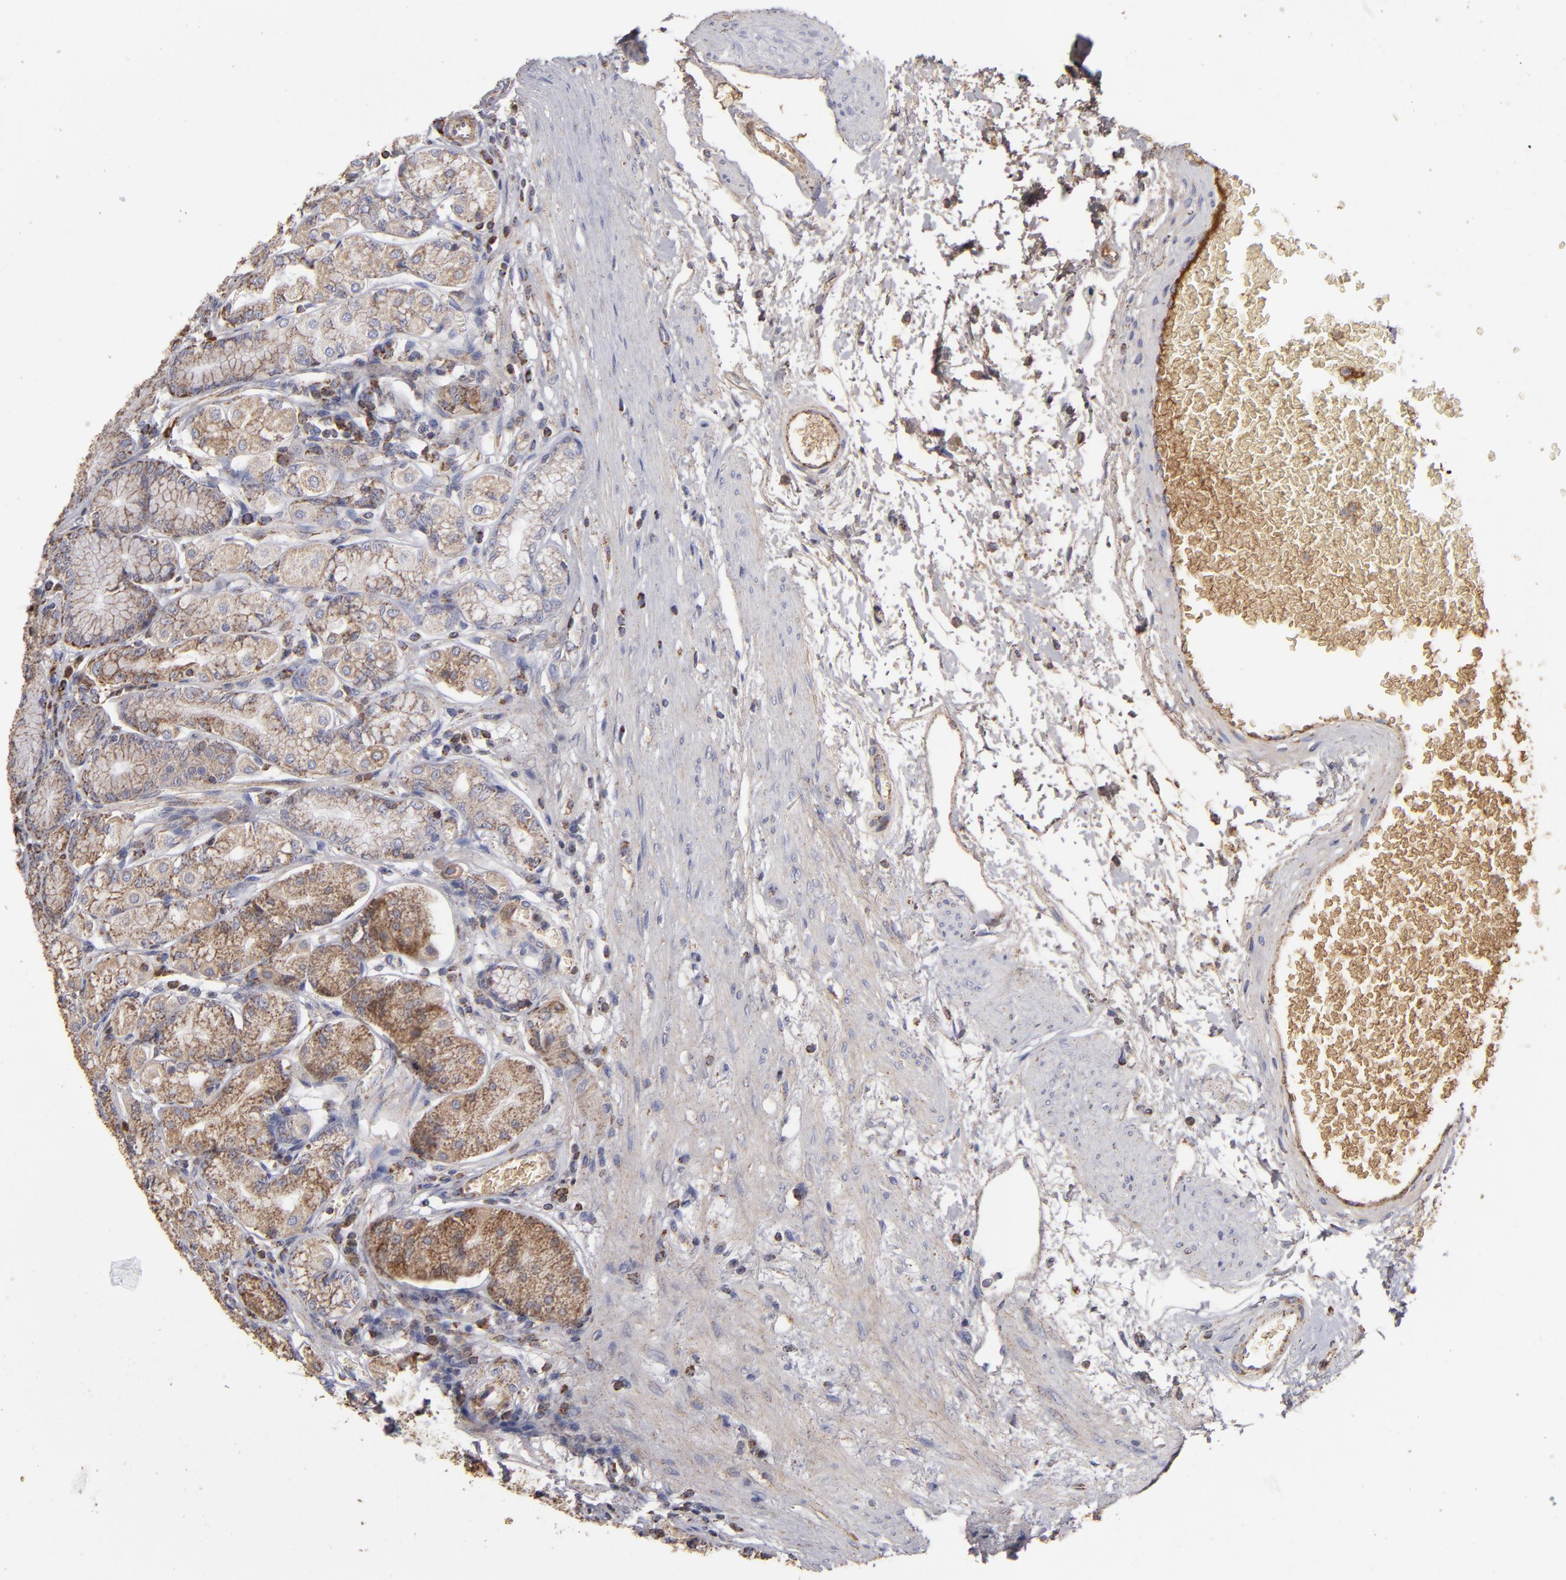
{"staining": {"intensity": "moderate", "quantity": ">75%", "location": "cytoplasmic/membranous"}, "tissue": "stomach", "cell_type": "Glandular cells", "image_type": "normal", "snomed": [{"axis": "morphology", "description": "Normal tissue, NOS"}, {"axis": "topography", "description": "Stomach"}, {"axis": "topography", "description": "Stomach, lower"}], "caption": "The histopathology image demonstrates immunohistochemical staining of unremarkable stomach. There is moderate cytoplasmic/membranous positivity is appreciated in approximately >75% of glandular cells.", "gene": "CFB", "patient": {"sex": "male", "age": 76}}